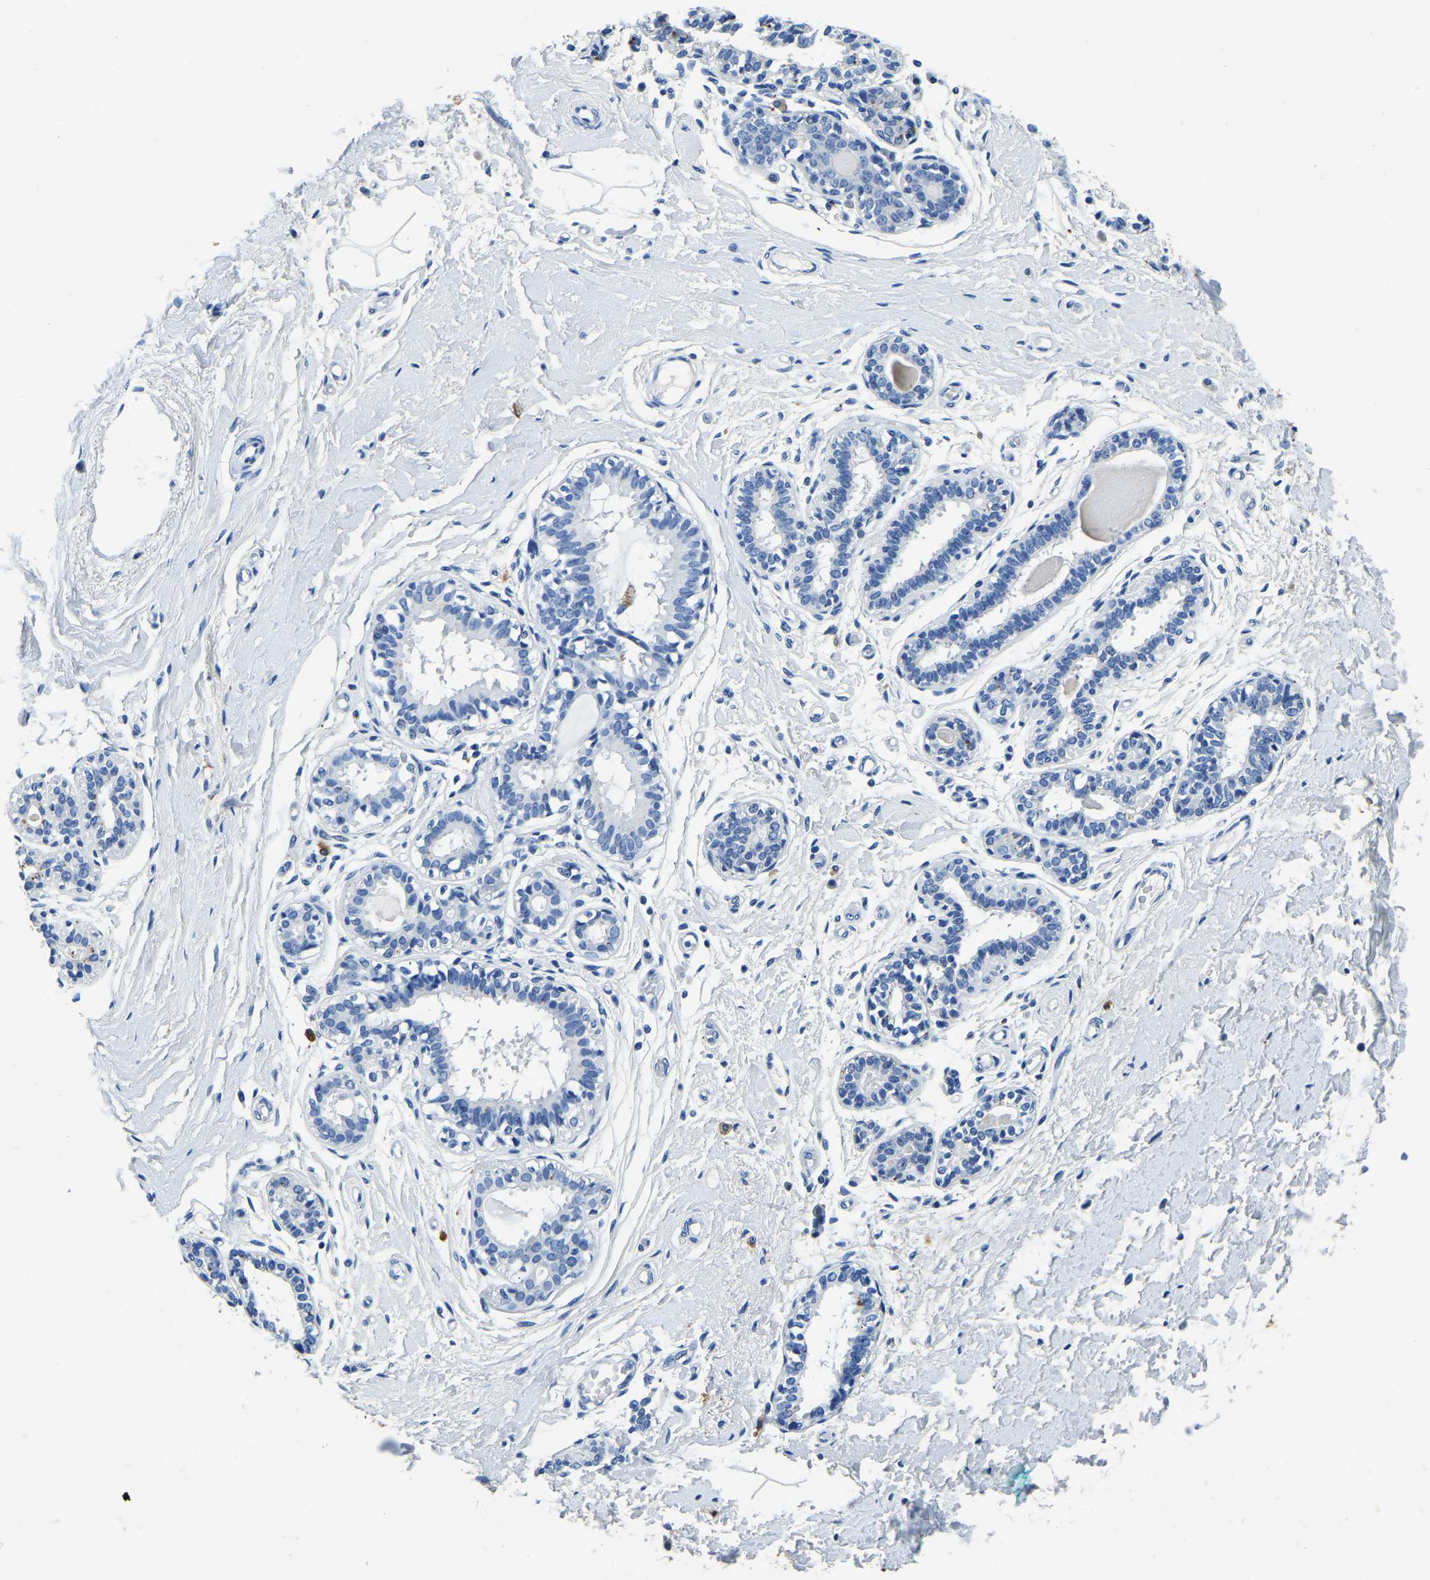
{"staining": {"intensity": "negative", "quantity": "none", "location": "none"}, "tissue": "breast", "cell_type": "Adipocytes", "image_type": "normal", "snomed": [{"axis": "morphology", "description": "Normal tissue, NOS"}, {"axis": "morphology", "description": "Lobular carcinoma"}, {"axis": "topography", "description": "Breast"}], "caption": "Human breast stained for a protein using IHC demonstrates no staining in adipocytes.", "gene": "UBN2", "patient": {"sex": "female", "age": 59}}